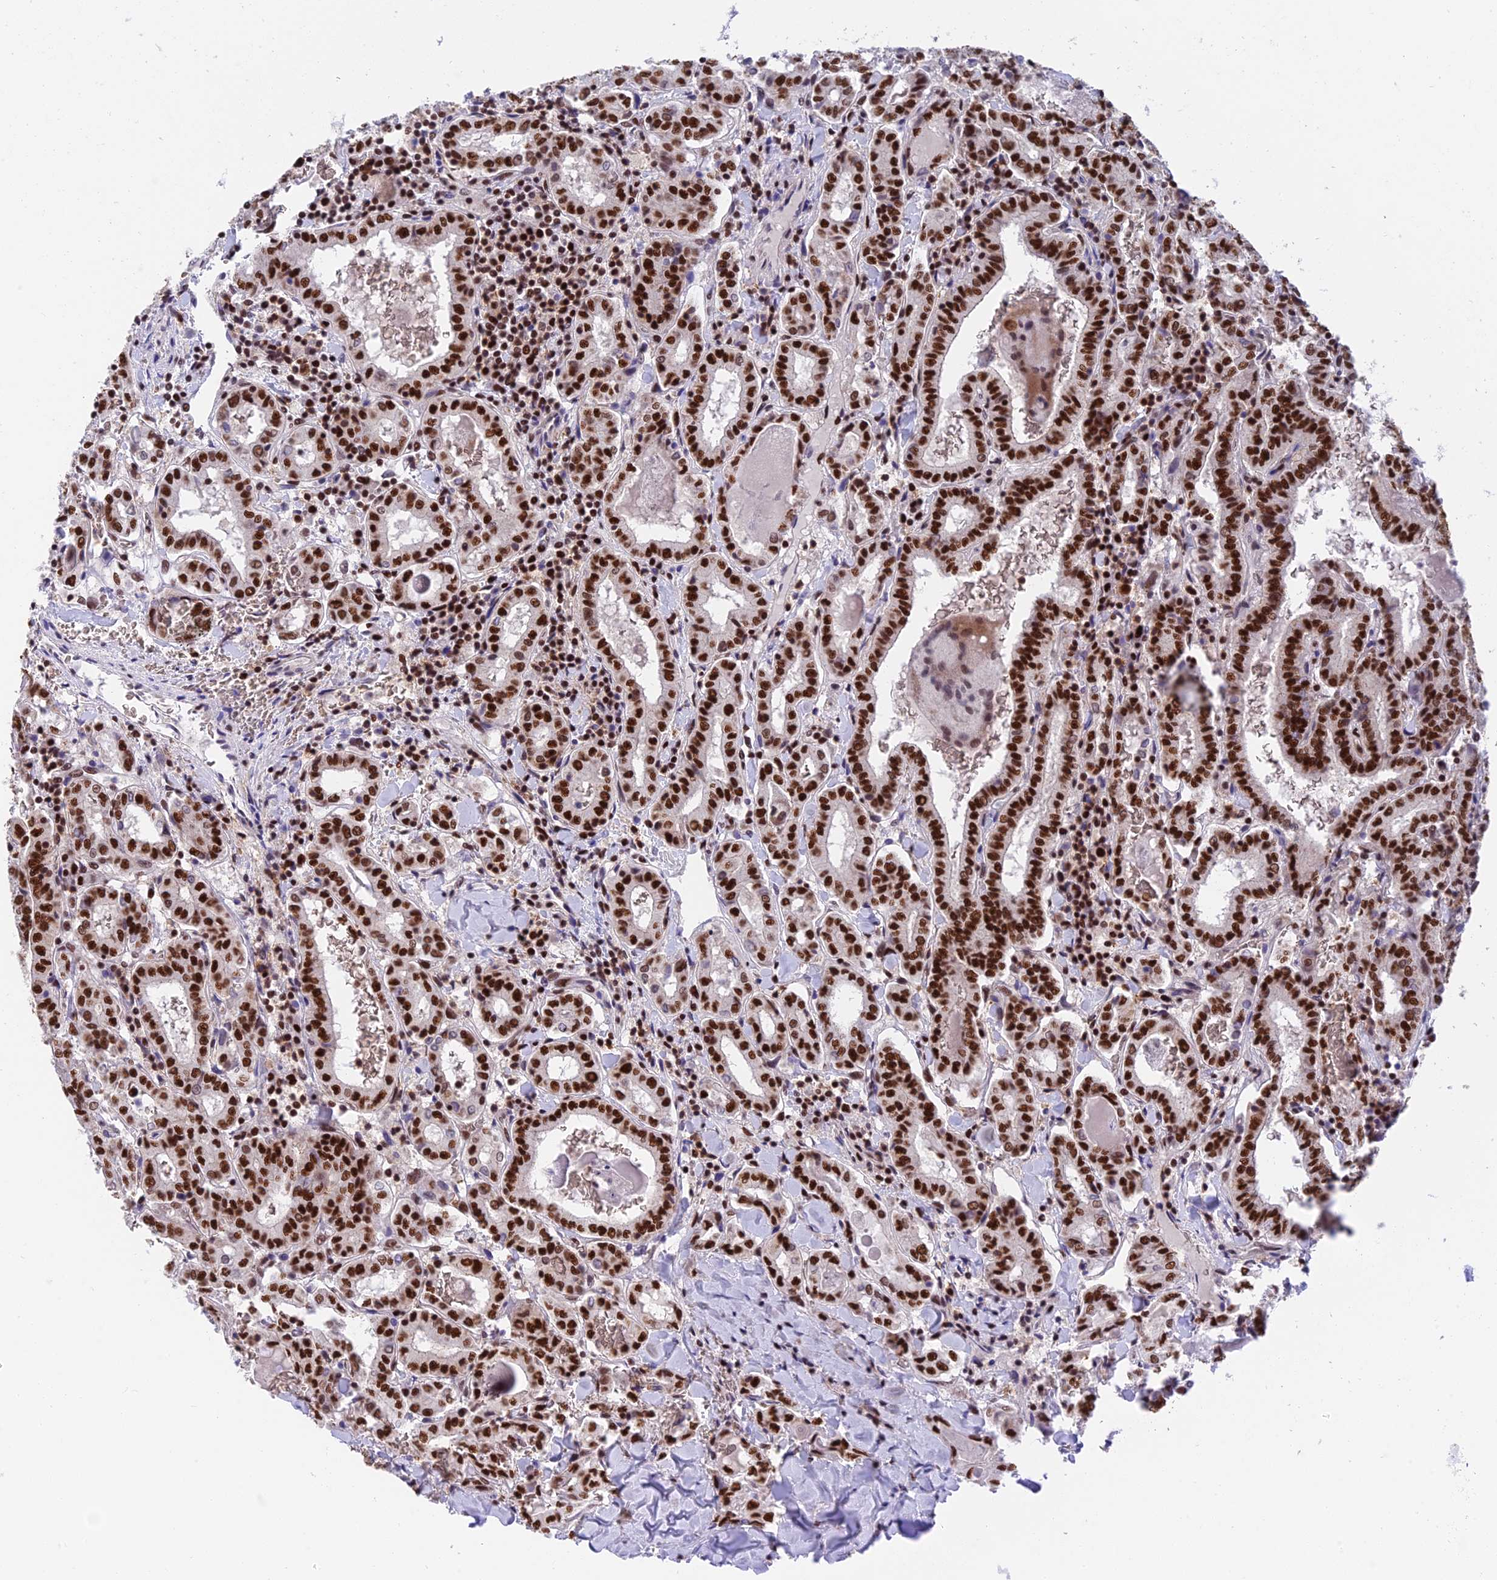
{"staining": {"intensity": "strong", "quantity": ">75%", "location": "nuclear"}, "tissue": "thyroid cancer", "cell_type": "Tumor cells", "image_type": "cancer", "snomed": [{"axis": "morphology", "description": "Papillary adenocarcinoma, NOS"}, {"axis": "topography", "description": "Thyroid gland"}], "caption": "Immunohistochemical staining of human thyroid papillary adenocarcinoma demonstrates strong nuclear protein positivity in about >75% of tumor cells. The protein of interest is shown in brown color, while the nuclei are stained blue.", "gene": "EEF1AKMT3", "patient": {"sex": "female", "age": 72}}